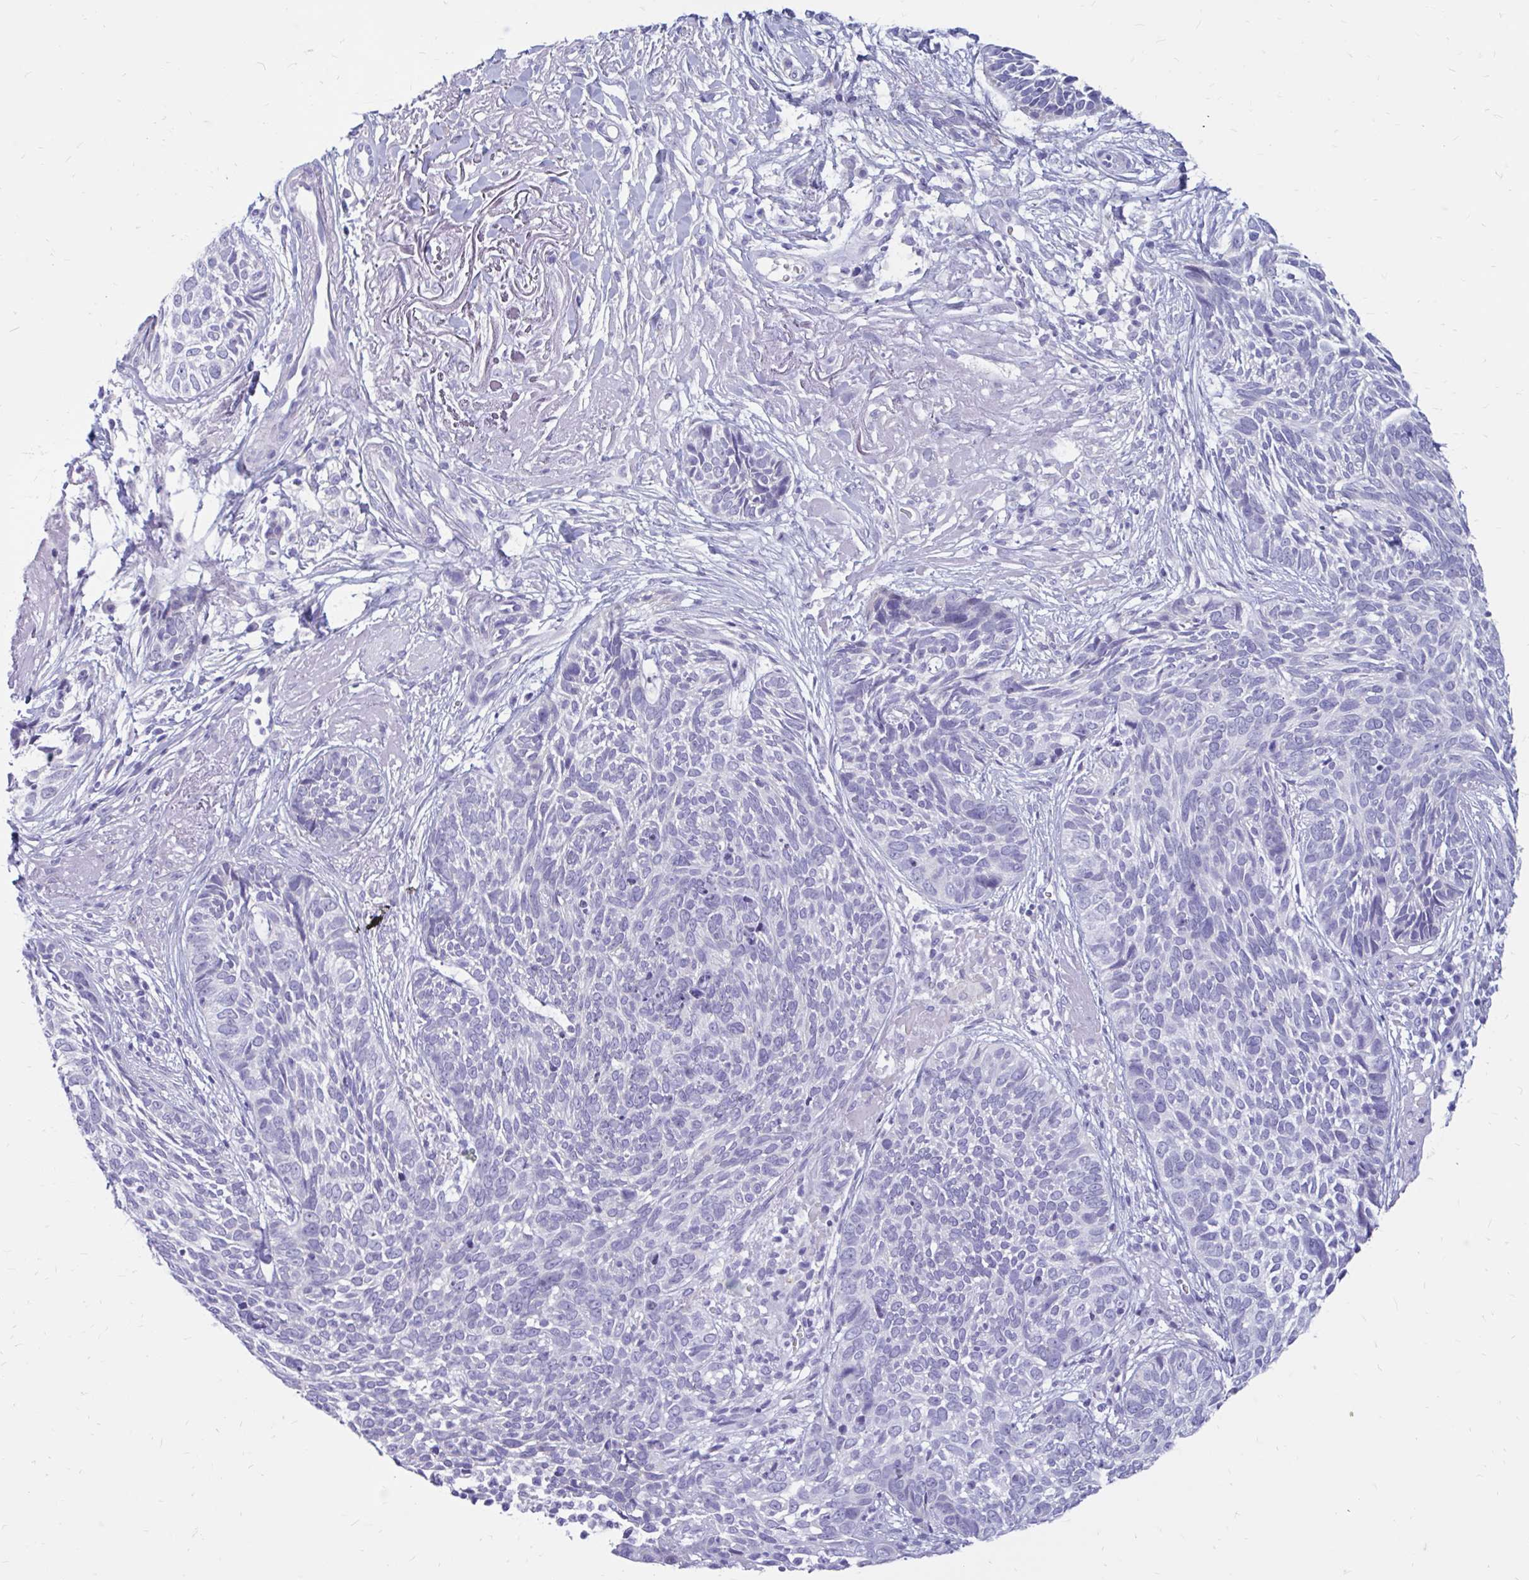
{"staining": {"intensity": "negative", "quantity": "none", "location": "none"}, "tissue": "skin cancer", "cell_type": "Tumor cells", "image_type": "cancer", "snomed": [{"axis": "morphology", "description": "Basal cell carcinoma"}, {"axis": "topography", "description": "Skin"}, {"axis": "topography", "description": "Skin of face"}], "caption": "The histopathology image shows no staining of tumor cells in basal cell carcinoma (skin).", "gene": "IGSF5", "patient": {"sex": "female", "age": 95}}